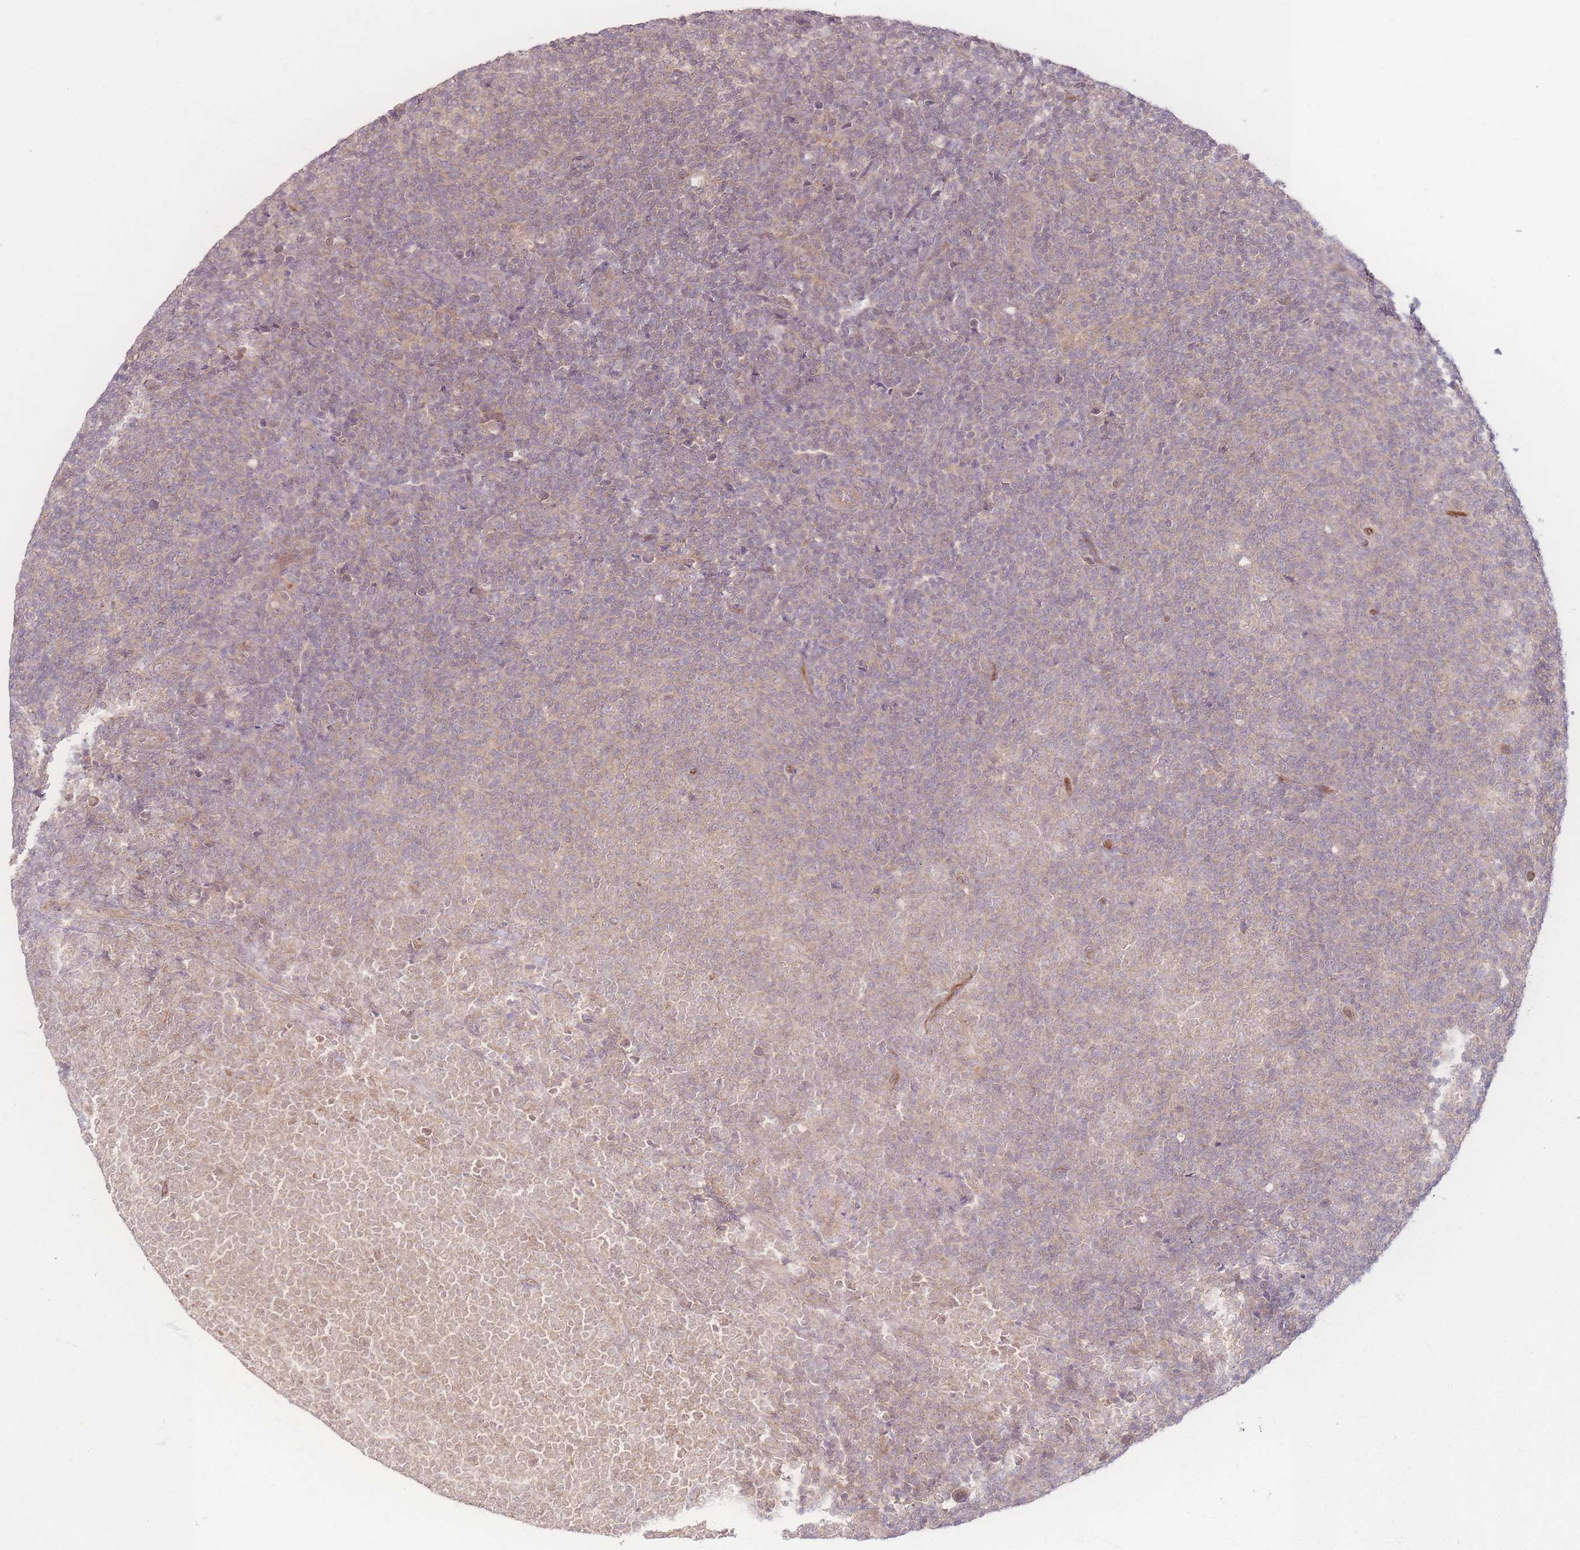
{"staining": {"intensity": "weak", "quantity": ">75%", "location": "cytoplasmic/membranous"}, "tissue": "lymphoma", "cell_type": "Tumor cells", "image_type": "cancer", "snomed": [{"axis": "morphology", "description": "Malignant lymphoma, non-Hodgkin's type, Low grade"}, {"axis": "topography", "description": "Lymph node"}], "caption": "Protein expression by immunohistochemistry displays weak cytoplasmic/membranous expression in approximately >75% of tumor cells in low-grade malignant lymphoma, non-Hodgkin's type.", "gene": "INSR", "patient": {"sex": "male", "age": 66}}